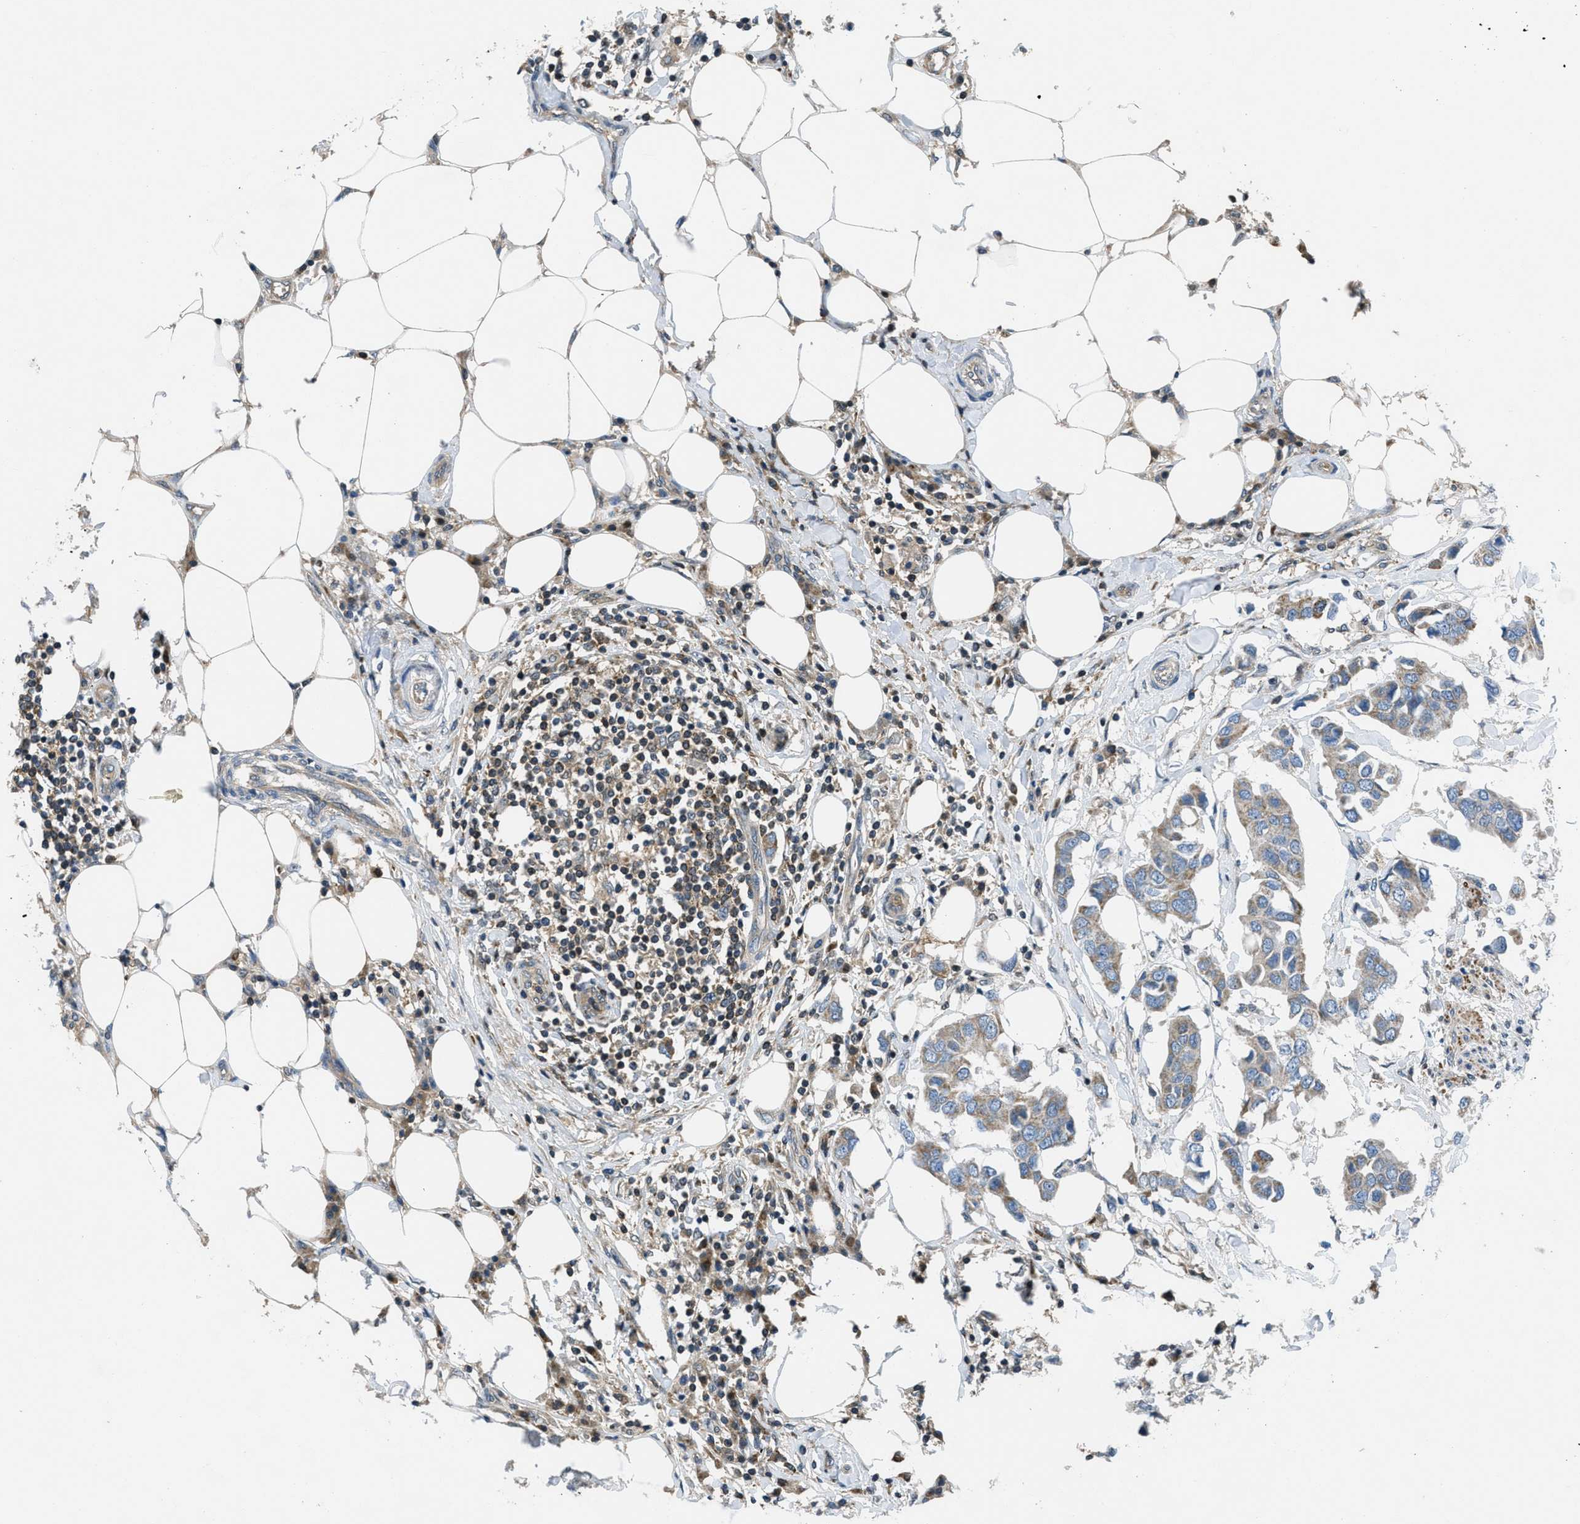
{"staining": {"intensity": "moderate", "quantity": "<25%", "location": "cytoplasmic/membranous"}, "tissue": "breast cancer", "cell_type": "Tumor cells", "image_type": "cancer", "snomed": [{"axis": "morphology", "description": "Duct carcinoma"}, {"axis": "topography", "description": "Breast"}], "caption": "Protein expression analysis of breast infiltrating ductal carcinoma reveals moderate cytoplasmic/membranous expression in approximately <25% of tumor cells. The protein of interest is stained brown, and the nuclei are stained in blue (DAB (3,3'-diaminobenzidine) IHC with brightfield microscopy, high magnification).", "gene": "PIP5K1C", "patient": {"sex": "female", "age": 80}}